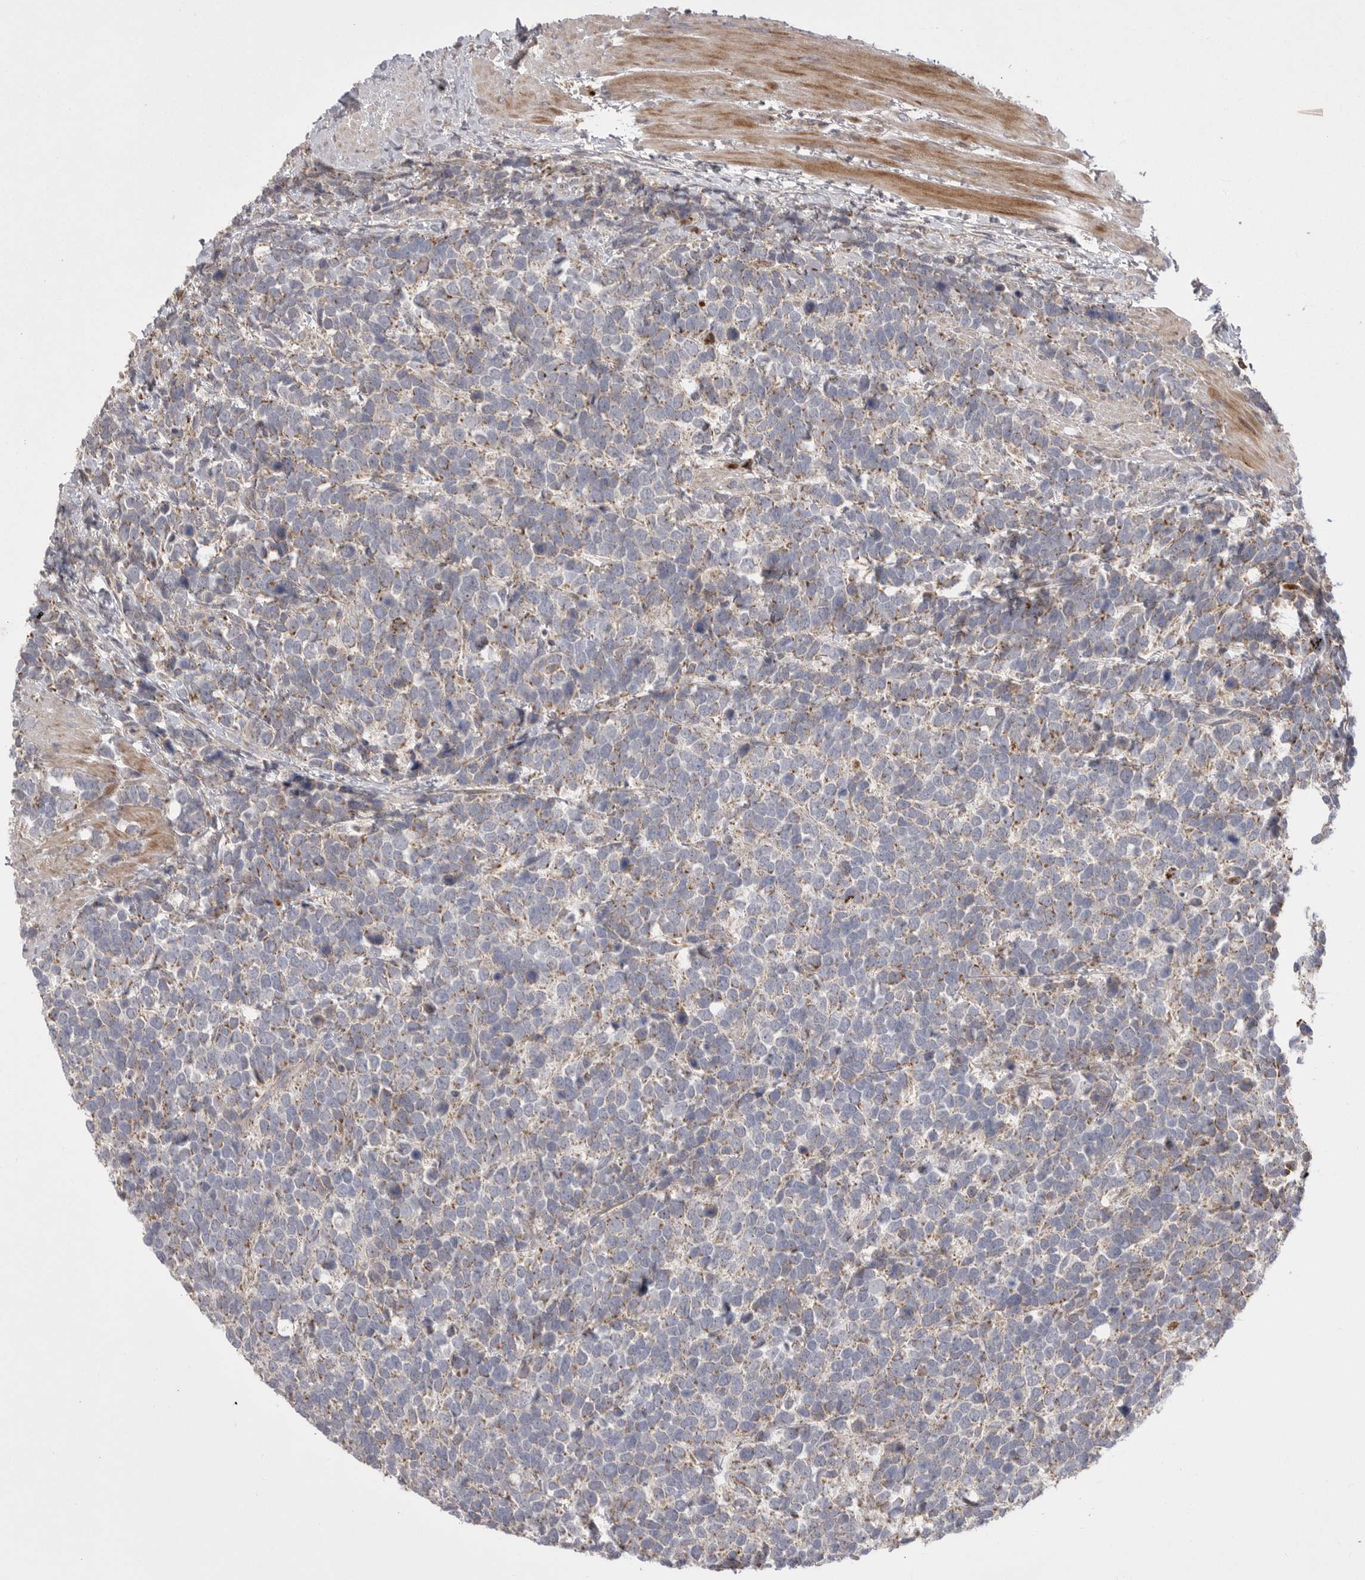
{"staining": {"intensity": "weak", "quantity": "25%-75%", "location": "cytoplasmic/membranous"}, "tissue": "urothelial cancer", "cell_type": "Tumor cells", "image_type": "cancer", "snomed": [{"axis": "morphology", "description": "Urothelial carcinoma, High grade"}, {"axis": "topography", "description": "Urinary bladder"}], "caption": "The photomicrograph displays a brown stain indicating the presence of a protein in the cytoplasmic/membranous of tumor cells in high-grade urothelial carcinoma.", "gene": "KYAT3", "patient": {"sex": "female", "age": 82}}